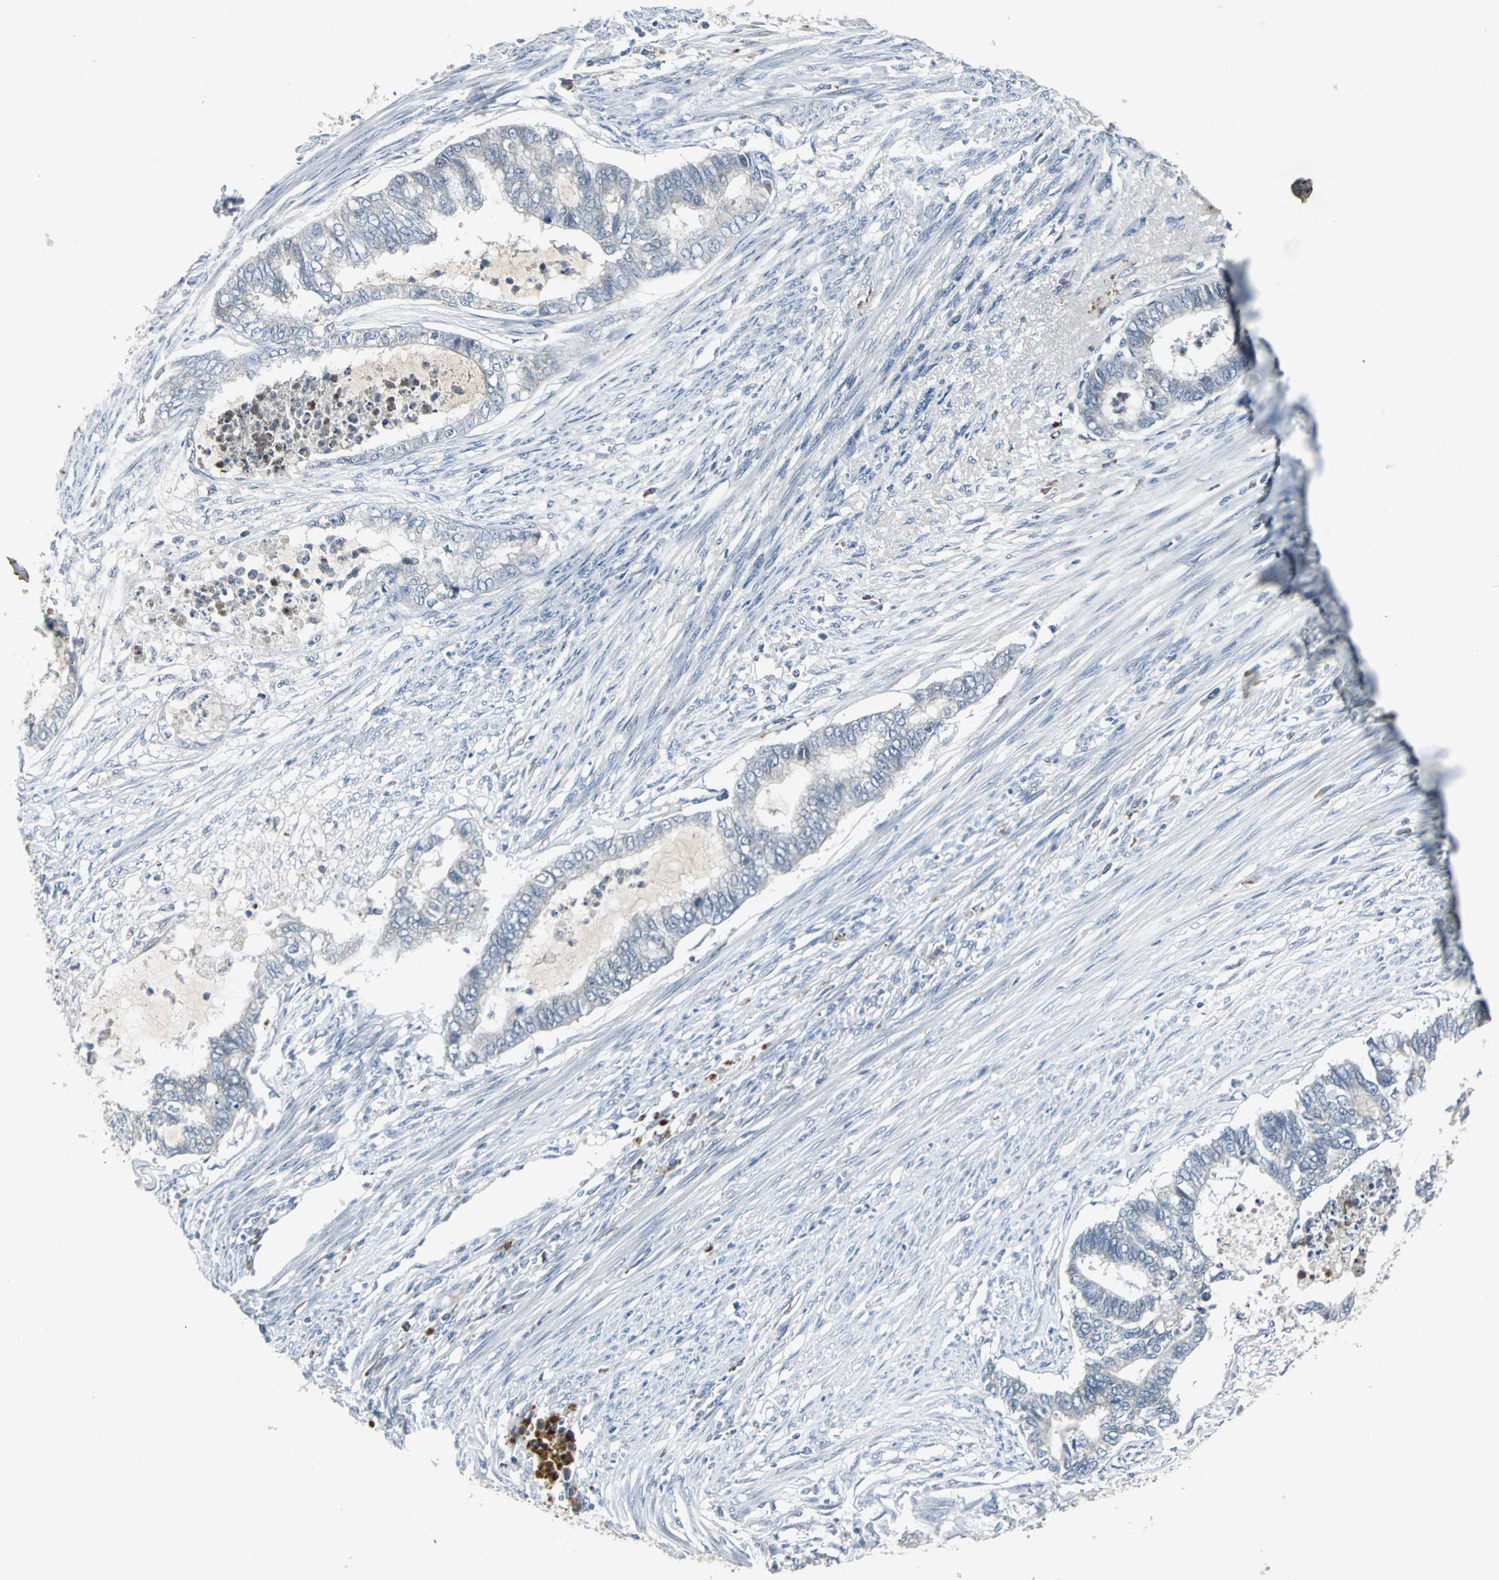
{"staining": {"intensity": "negative", "quantity": "none", "location": "none"}, "tissue": "endometrial cancer", "cell_type": "Tumor cells", "image_type": "cancer", "snomed": [{"axis": "morphology", "description": "Adenocarcinoma, NOS"}, {"axis": "topography", "description": "Endometrium"}], "caption": "A photomicrograph of adenocarcinoma (endometrial) stained for a protein reveals no brown staining in tumor cells.", "gene": "SLC2A13", "patient": {"sex": "female", "age": 79}}